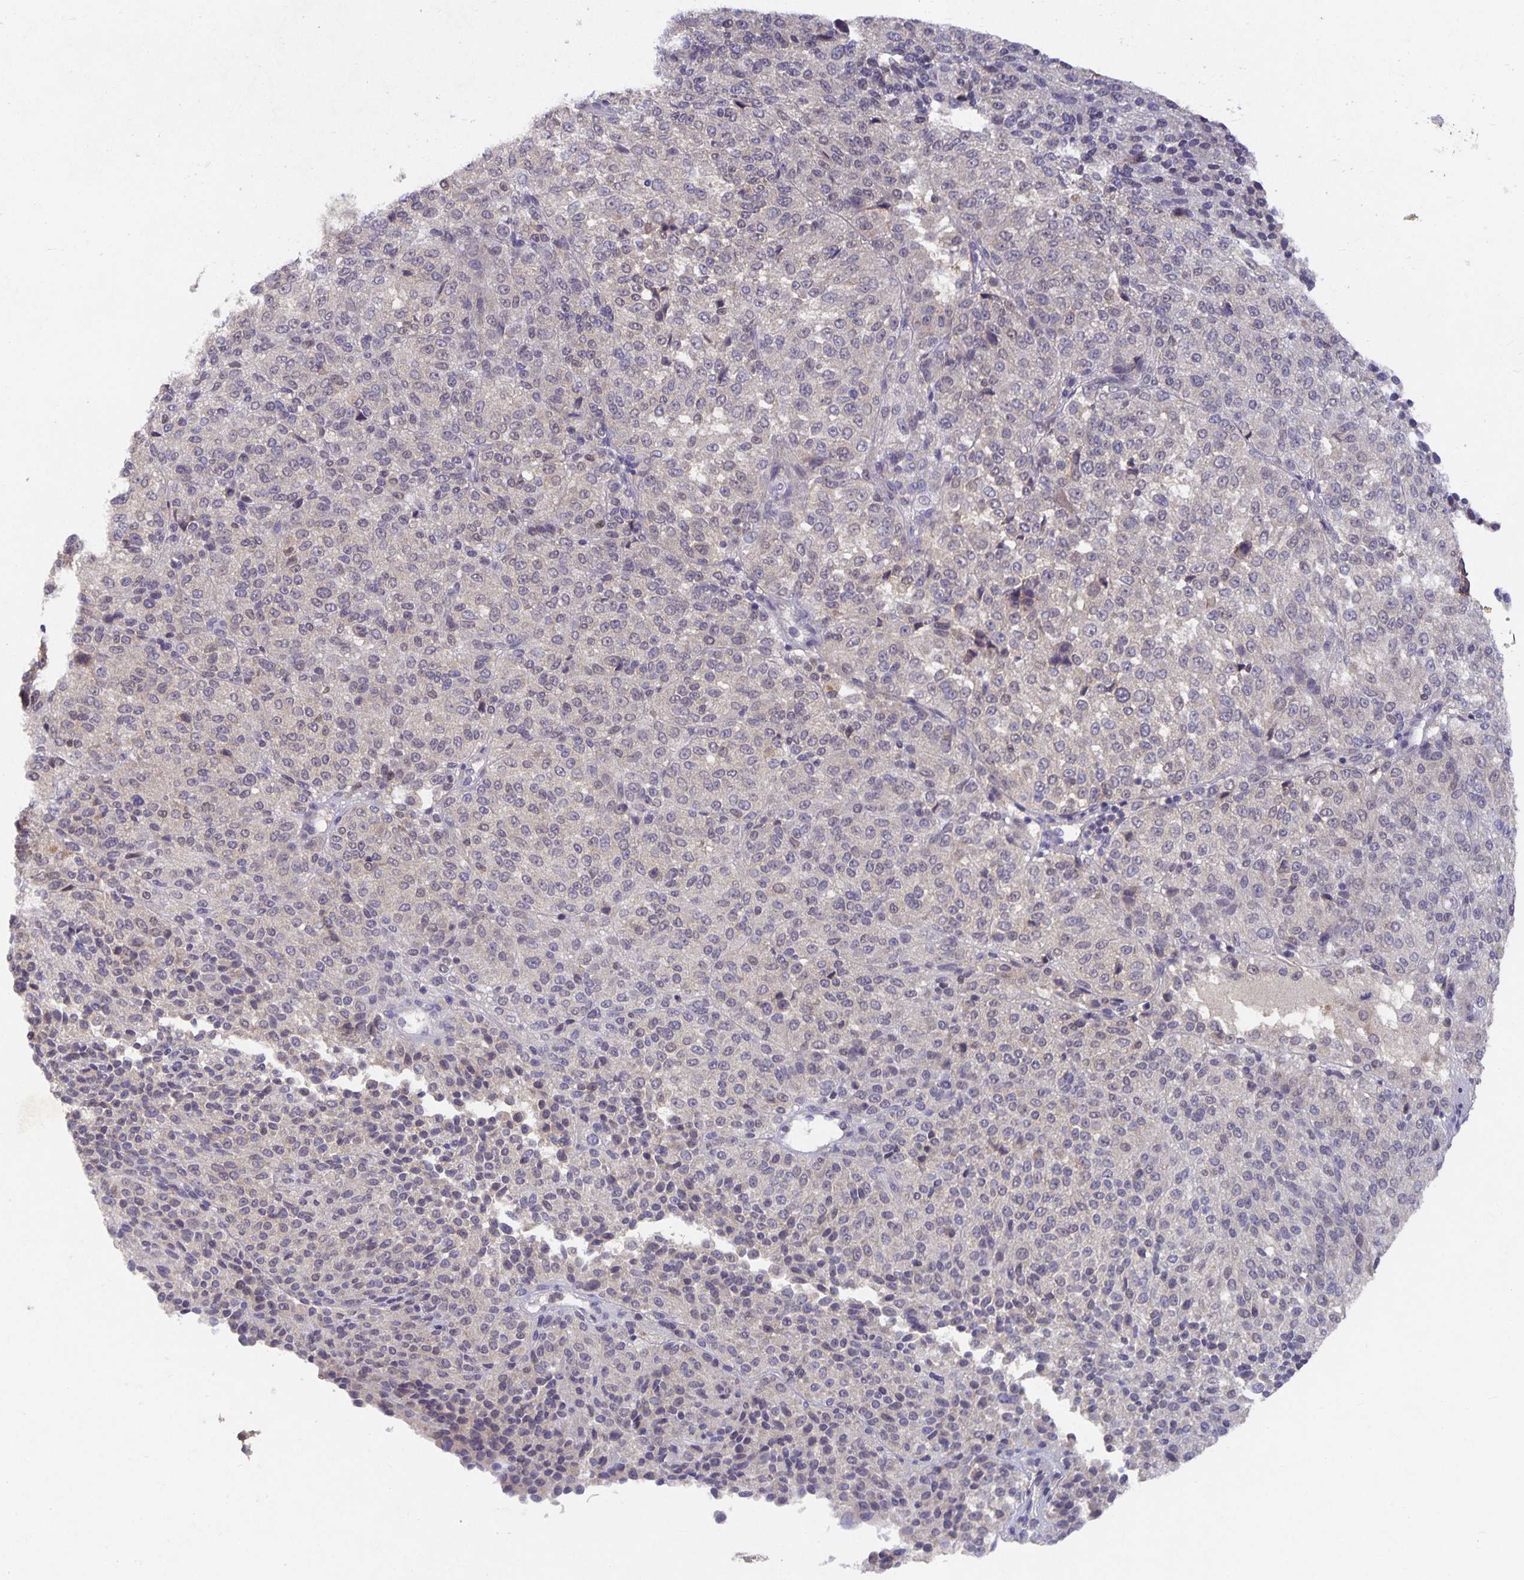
{"staining": {"intensity": "negative", "quantity": "none", "location": "none"}, "tissue": "melanoma", "cell_type": "Tumor cells", "image_type": "cancer", "snomed": [{"axis": "morphology", "description": "Malignant melanoma, Metastatic site"}, {"axis": "topography", "description": "Brain"}], "caption": "A micrograph of melanoma stained for a protein exhibits no brown staining in tumor cells.", "gene": "HEPN1", "patient": {"sex": "female", "age": 56}}